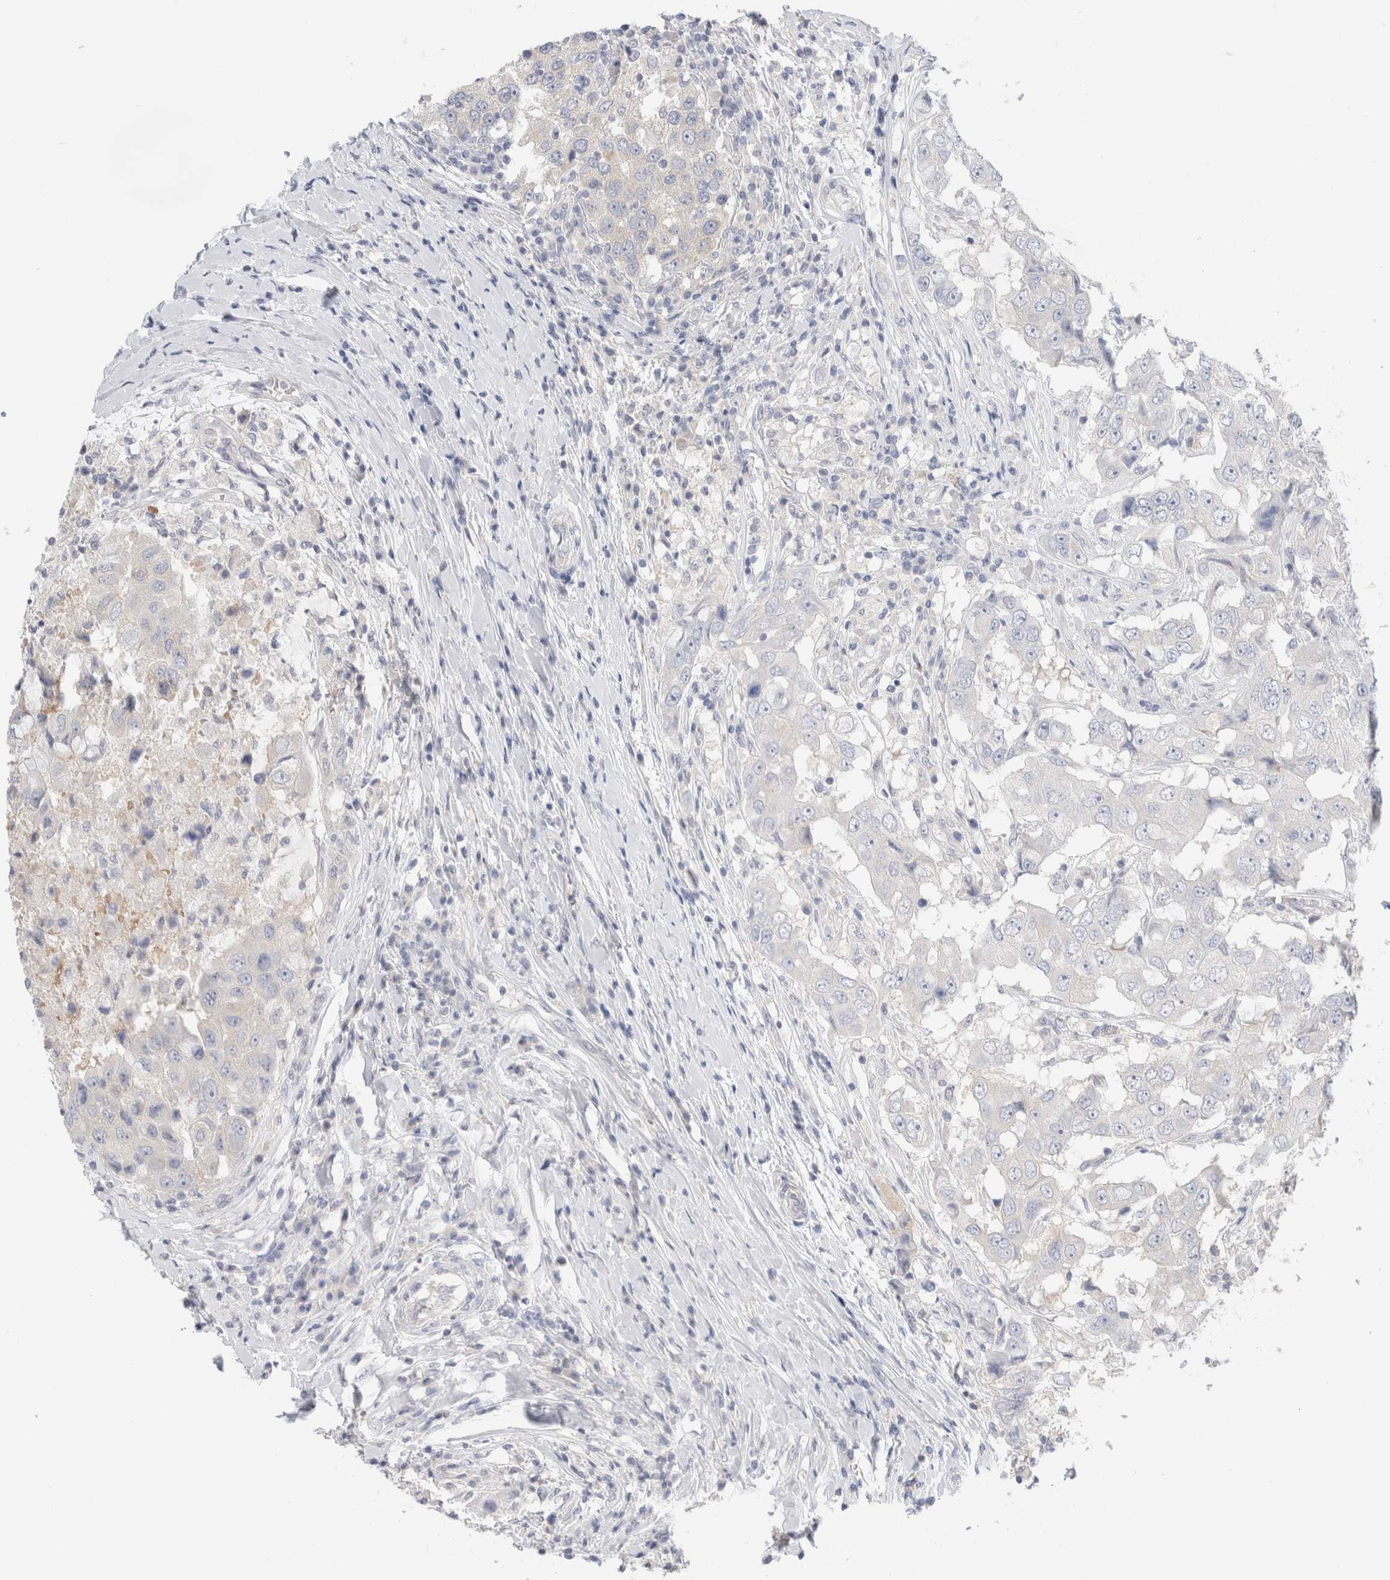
{"staining": {"intensity": "negative", "quantity": "none", "location": "none"}, "tissue": "breast cancer", "cell_type": "Tumor cells", "image_type": "cancer", "snomed": [{"axis": "morphology", "description": "Duct carcinoma"}, {"axis": "topography", "description": "Breast"}], "caption": "An image of human breast cancer is negative for staining in tumor cells. Nuclei are stained in blue.", "gene": "NDOR1", "patient": {"sex": "female", "age": 27}}